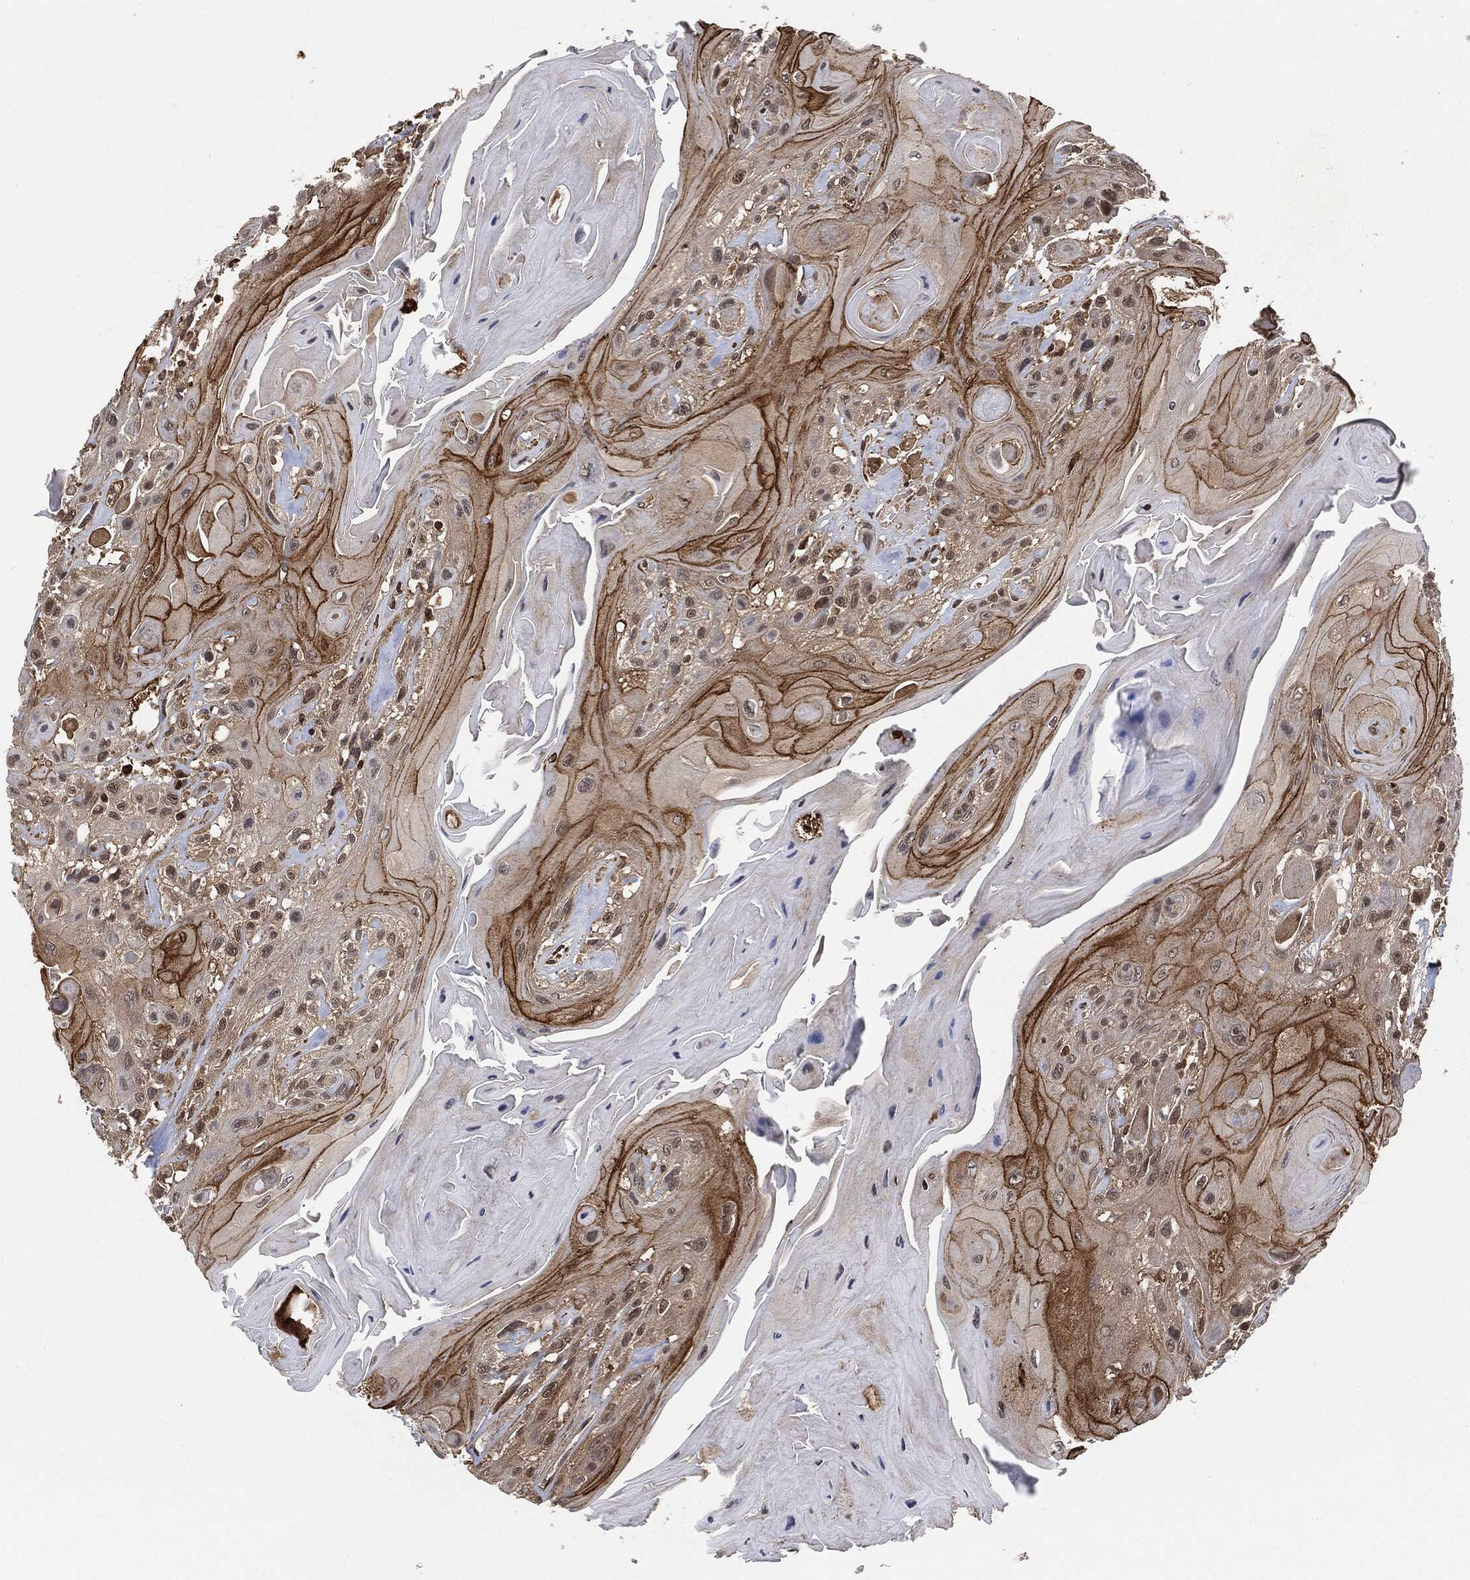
{"staining": {"intensity": "strong", "quantity": "<25%", "location": "cytoplasmic/membranous"}, "tissue": "head and neck cancer", "cell_type": "Tumor cells", "image_type": "cancer", "snomed": [{"axis": "morphology", "description": "Squamous cell carcinoma, NOS"}, {"axis": "topography", "description": "Head-Neck"}], "caption": "Protein analysis of squamous cell carcinoma (head and neck) tissue shows strong cytoplasmic/membranous expression in approximately <25% of tumor cells. The staining was performed using DAB (3,3'-diaminobenzidine), with brown indicating positive protein expression. Nuclei are stained blue with hematoxylin.", "gene": "CUTA", "patient": {"sex": "female", "age": 59}}